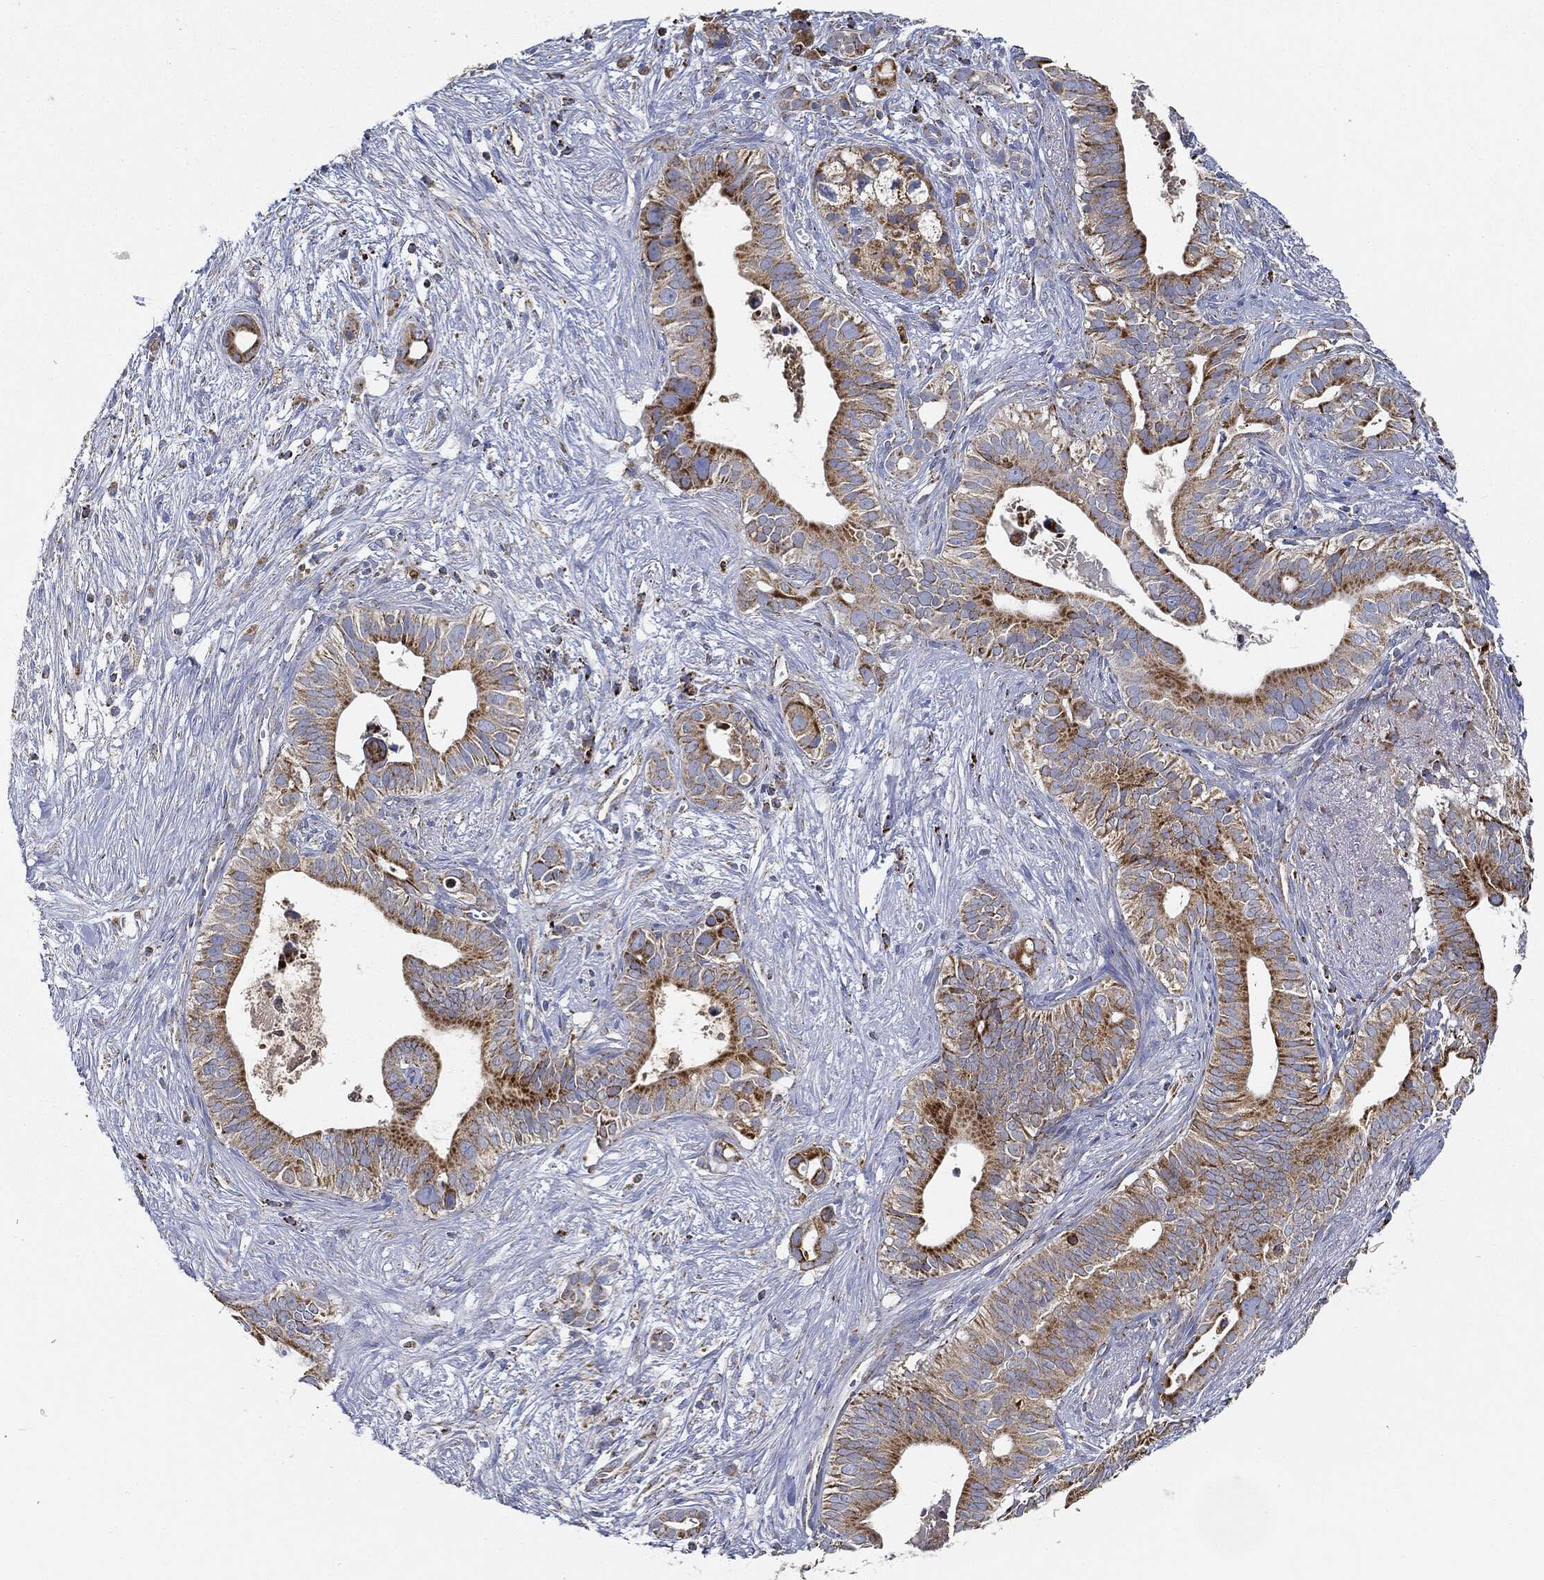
{"staining": {"intensity": "strong", "quantity": "25%-75%", "location": "cytoplasmic/membranous"}, "tissue": "pancreatic cancer", "cell_type": "Tumor cells", "image_type": "cancer", "snomed": [{"axis": "morphology", "description": "Adenocarcinoma, NOS"}, {"axis": "topography", "description": "Pancreas"}], "caption": "Pancreatic cancer (adenocarcinoma) stained with immunohistochemistry (IHC) displays strong cytoplasmic/membranous staining in about 25%-75% of tumor cells.", "gene": "CAPN15", "patient": {"sex": "male", "age": 61}}